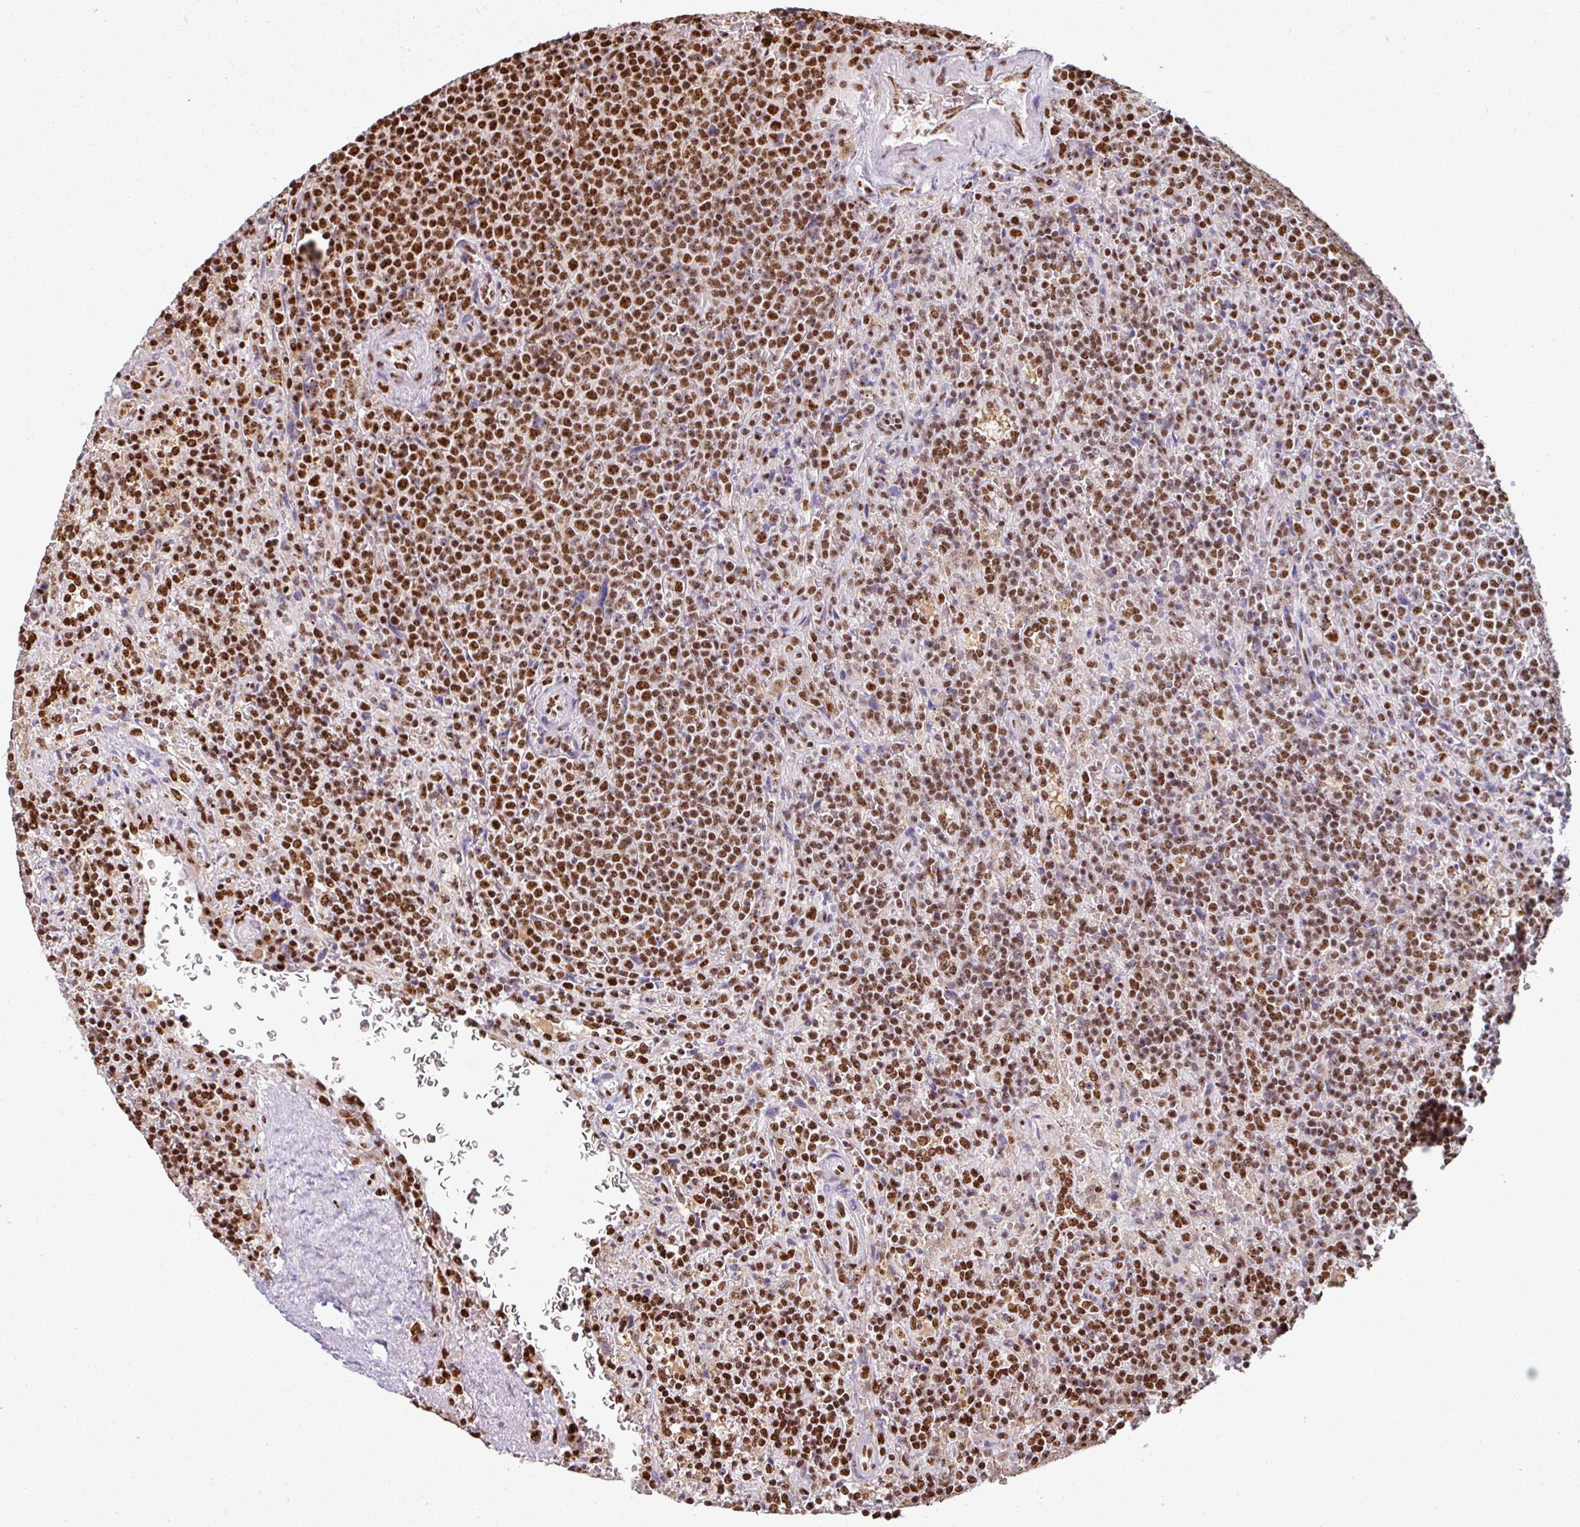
{"staining": {"intensity": "moderate", "quantity": ">75%", "location": "nuclear"}, "tissue": "lymphoma", "cell_type": "Tumor cells", "image_type": "cancer", "snomed": [{"axis": "morphology", "description": "Malignant lymphoma, non-Hodgkin's type, Low grade"}, {"axis": "topography", "description": "Spleen"}], "caption": "Immunohistochemistry (IHC) staining of low-grade malignant lymphoma, non-Hodgkin's type, which exhibits medium levels of moderate nuclear positivity in about >75% of tumor cells indicating moderate nuclear protein expression. The staining was performed using DAB (3,3'-diaminobenzidine) (brown) for protein detection and nuclei were counterstained in hematoxylin (blue).", "gene": "SIK3", "patient": {"sex": "male", "age": 67}}